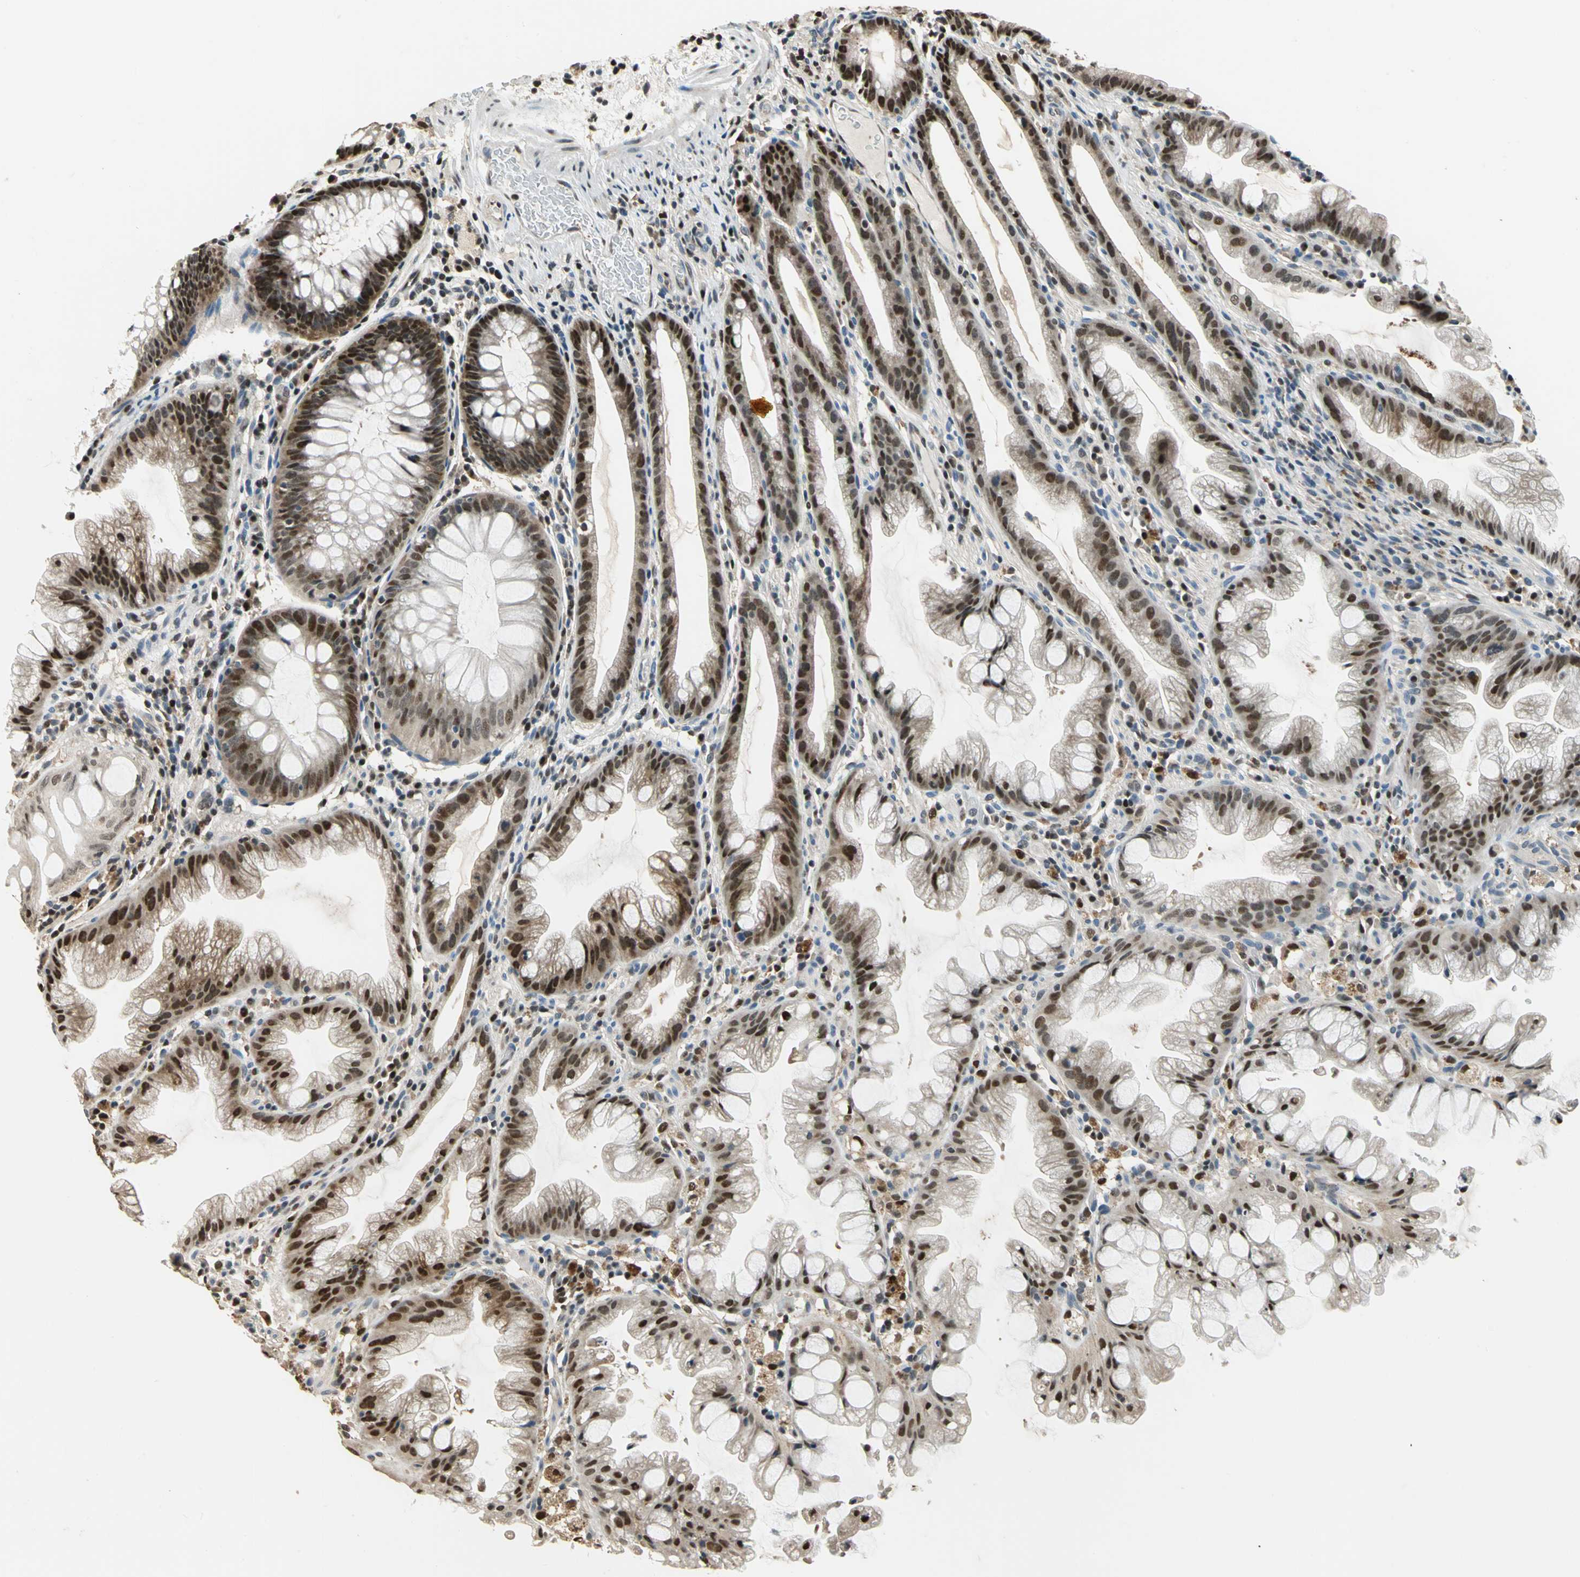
{"staining": {"intensity": "strong", "quantity": ">75%", "location": "nuclear"}, "tissue": "colon", "cell_type": "Endothelial cells", "image_type": "normal", "snomed": [{"axis": "morphology", "description": "Normal tissue, NOS"}, {"axis": "topography", "description": "Smooth muscle"}, {"axis": "topography", "description": "Colon"}], "caption": "High-power microscopy captured an immunohistochemistry image of unremarkable colon, revealing strong nuclear staining in approximately >75% of endothelial cells. (Brightfield microscopy of DAB IHC at high magnification).", "gene": "MIS18BP1", "patient": {"sex": "male", "age": 67}}